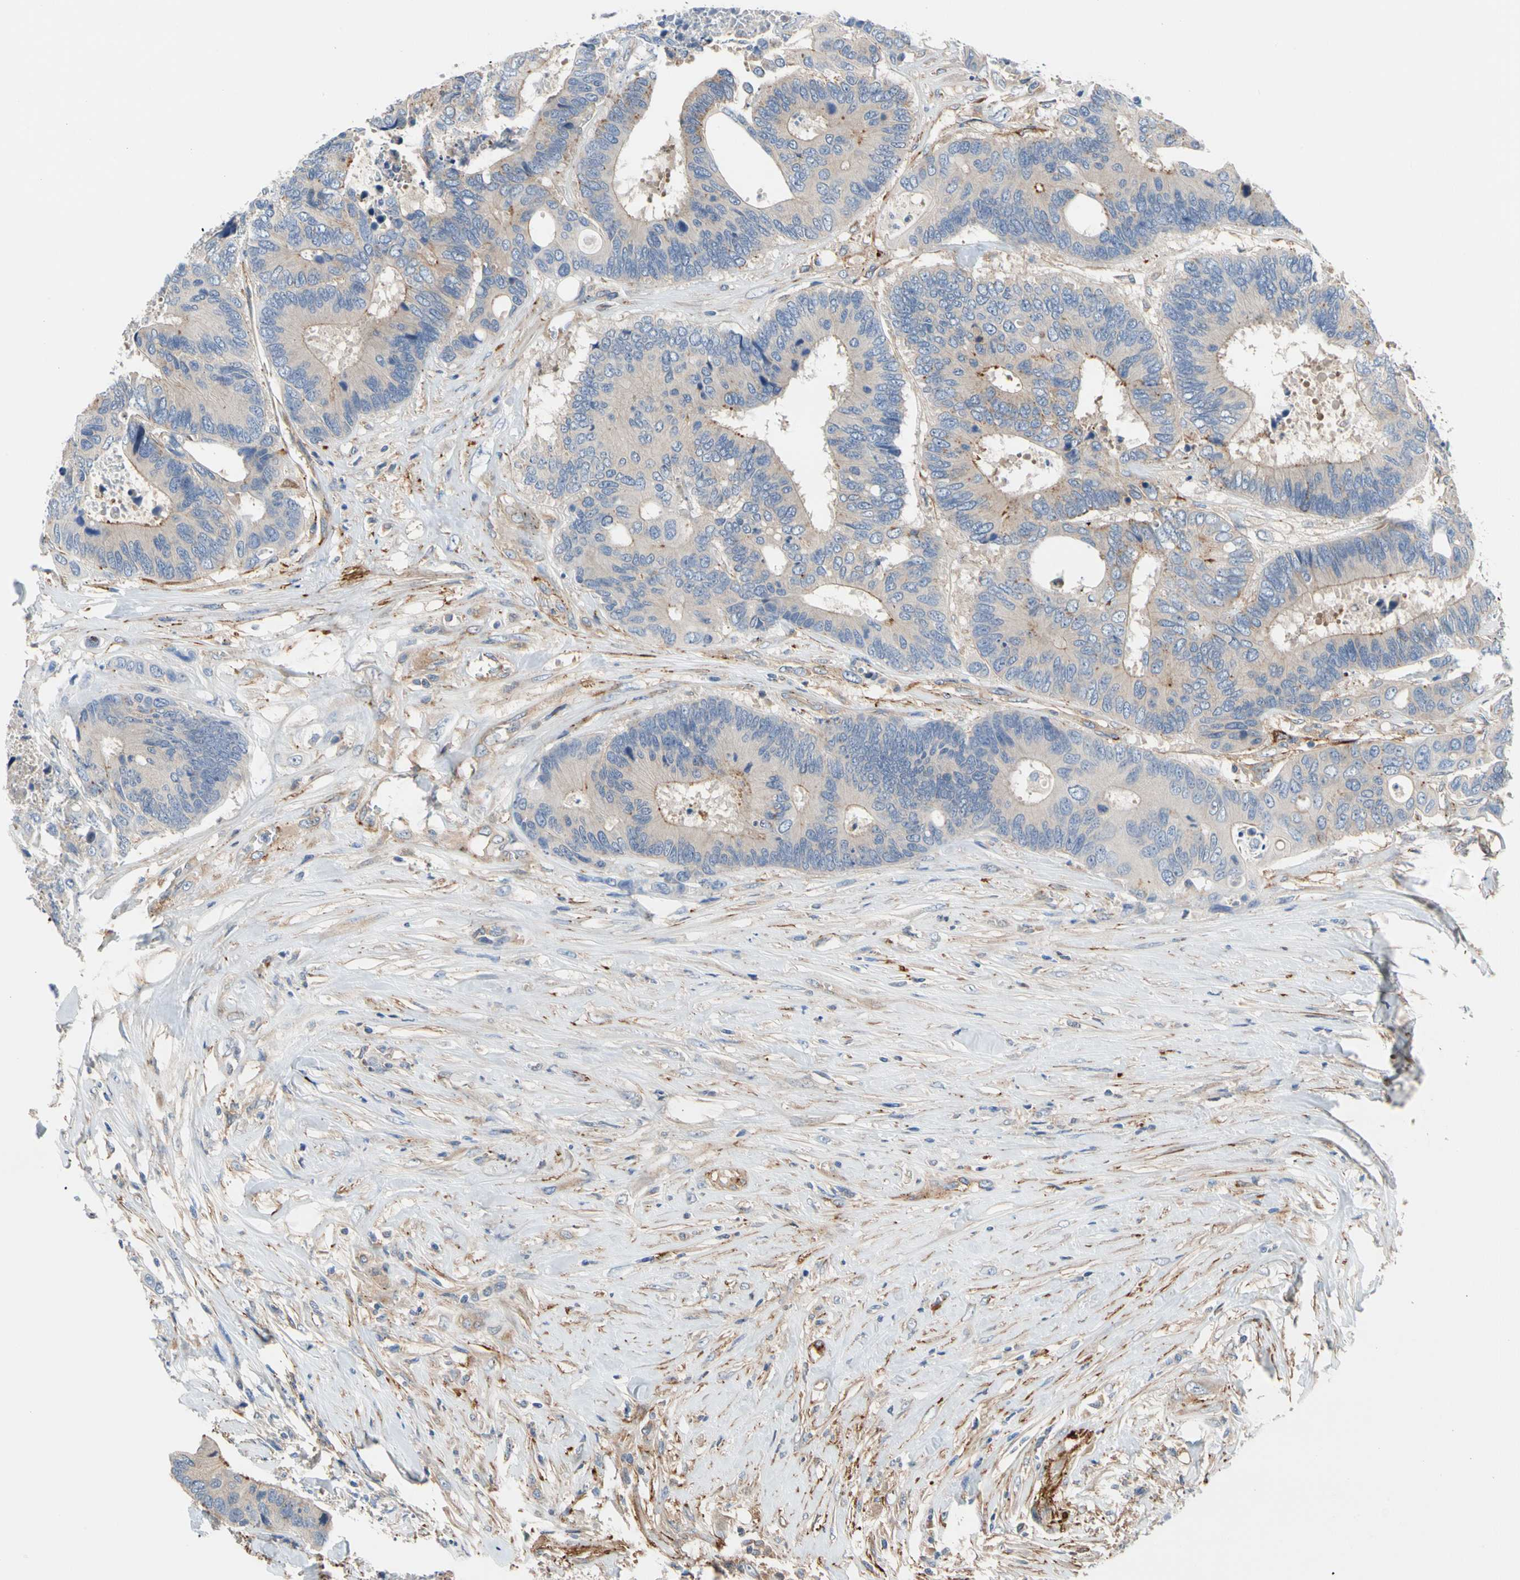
{"staining": {"intensity": "weak", "quantity": "25%-75%", "location": "cytoplasmic/membranous"}, "tissue": "colorectal cancer", "cell_type": "Tumor cells", "image_type": "cancer", "snomed": [{"axis": "morphology", "description": "Adenocarcinoma, NOS"}, {"axis": "topography", "description": "Rectum"}], "caption": "Immunohistochemistry (IHC) of adenocarcinoma (colorectal) demonstrates low levels of weak cytoplasmic/membranous positivity in approximately 25%-75% of tumor cells.", "gene": "ENTREP3", "patient": {"sex": "male", "age": 55}}